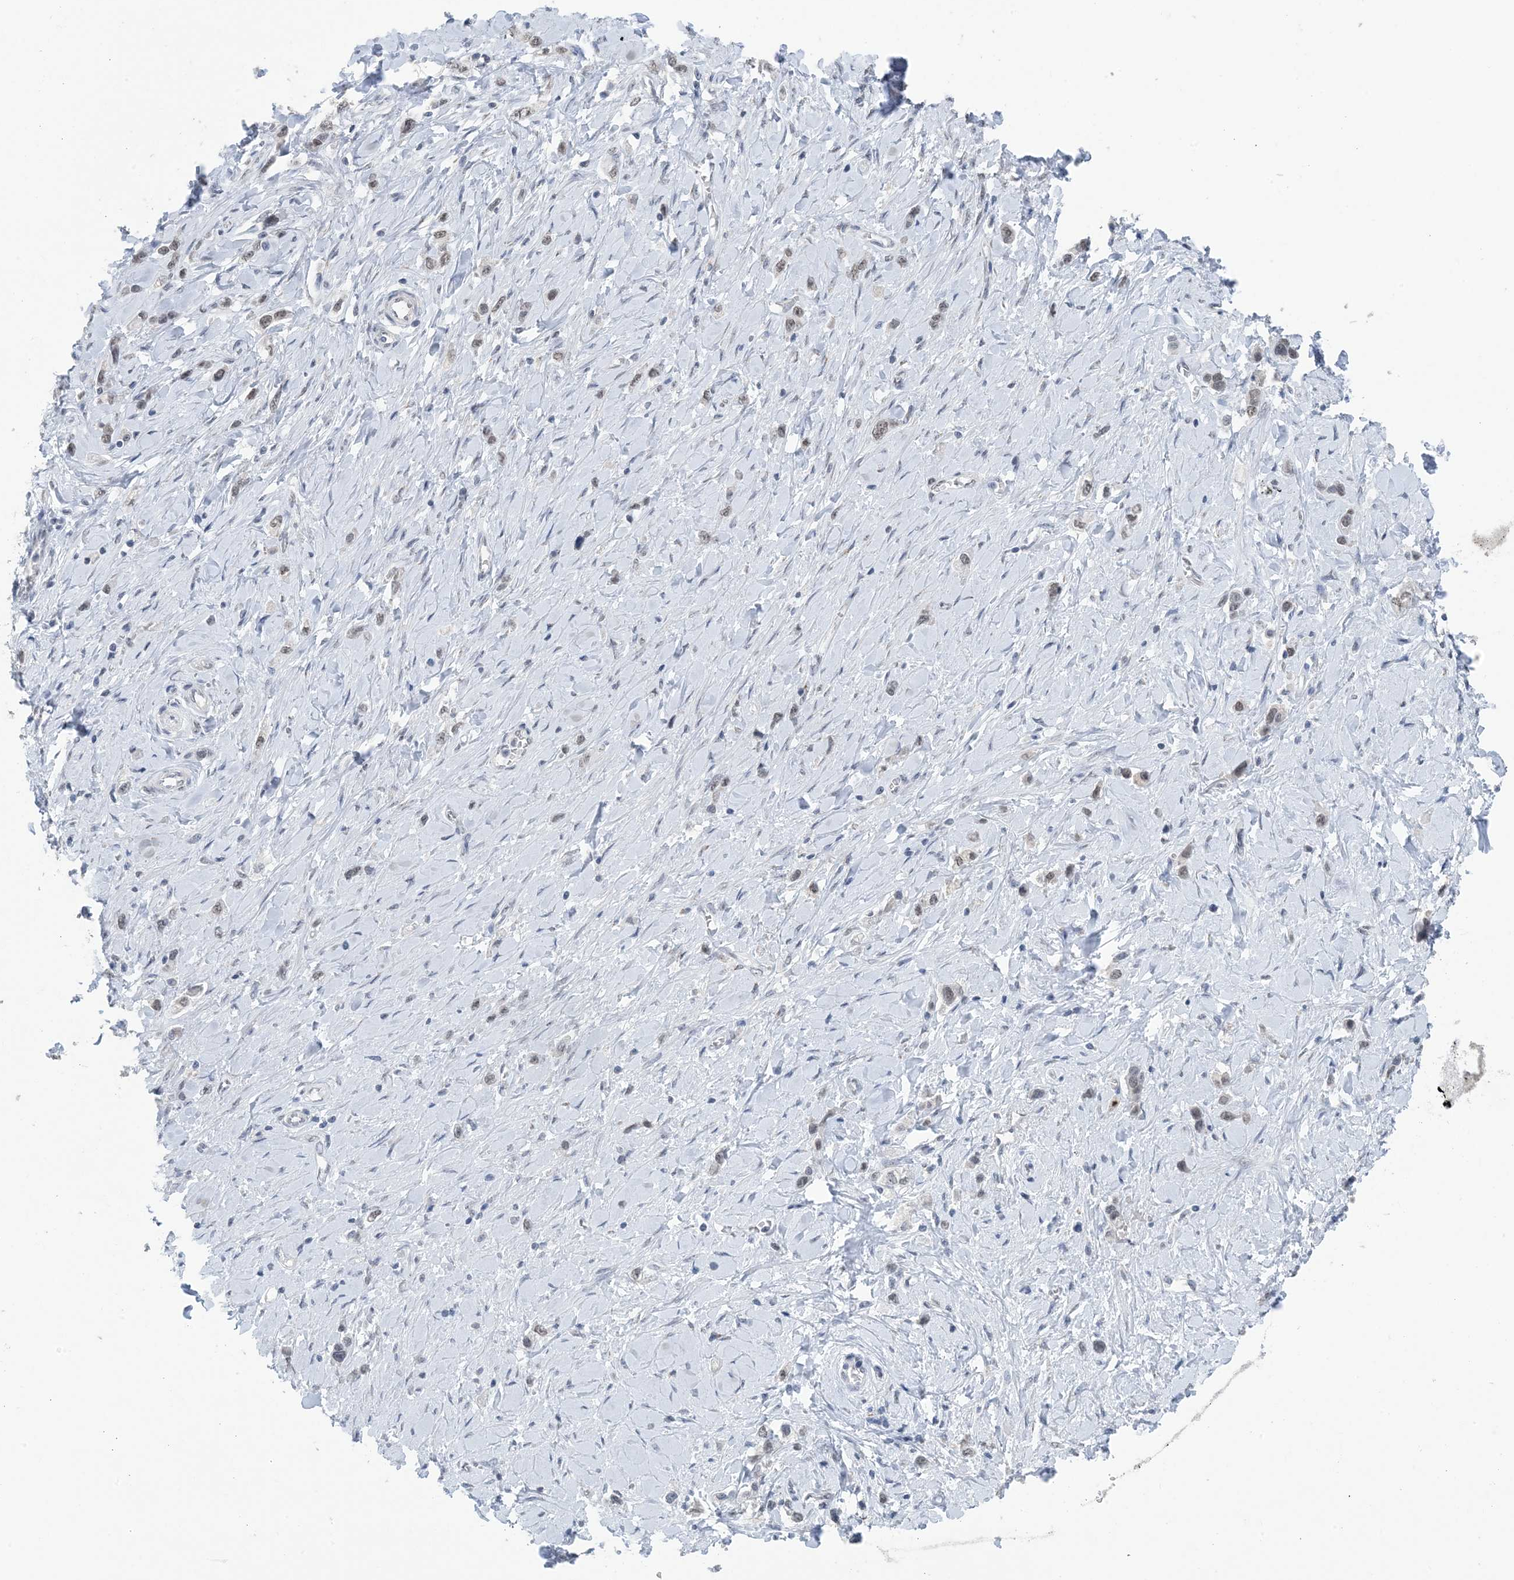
{"staining": {"intensity": "weak", "quantity": "25%-75%", "location": "nuclear"}, "tissue": "stomach cancer", "cell_type": "Tumor cells", "image_type": "cancer", "snomed": [{"axis": "morphology", "description": "Normal tissue, NOS"}, {"axis": "morphology", "description": "Adenocarcinoma, NOS"}, {"axis": "topography", "description": "Stomach, upper"}, {"axis": "topography", "description": "Stomach"}], "caption": "An immunohistochemistry image of neoplastic tissue is shown. Protein staining in brown highlights weak nuclear positivity in adenocarcinoma (stomach) within tumor cells. (brown staining indicates protein expression, while blue staining denotes nuclei).", "gene": "MBD2", "patient": {"sex": "female", "age": 65}}